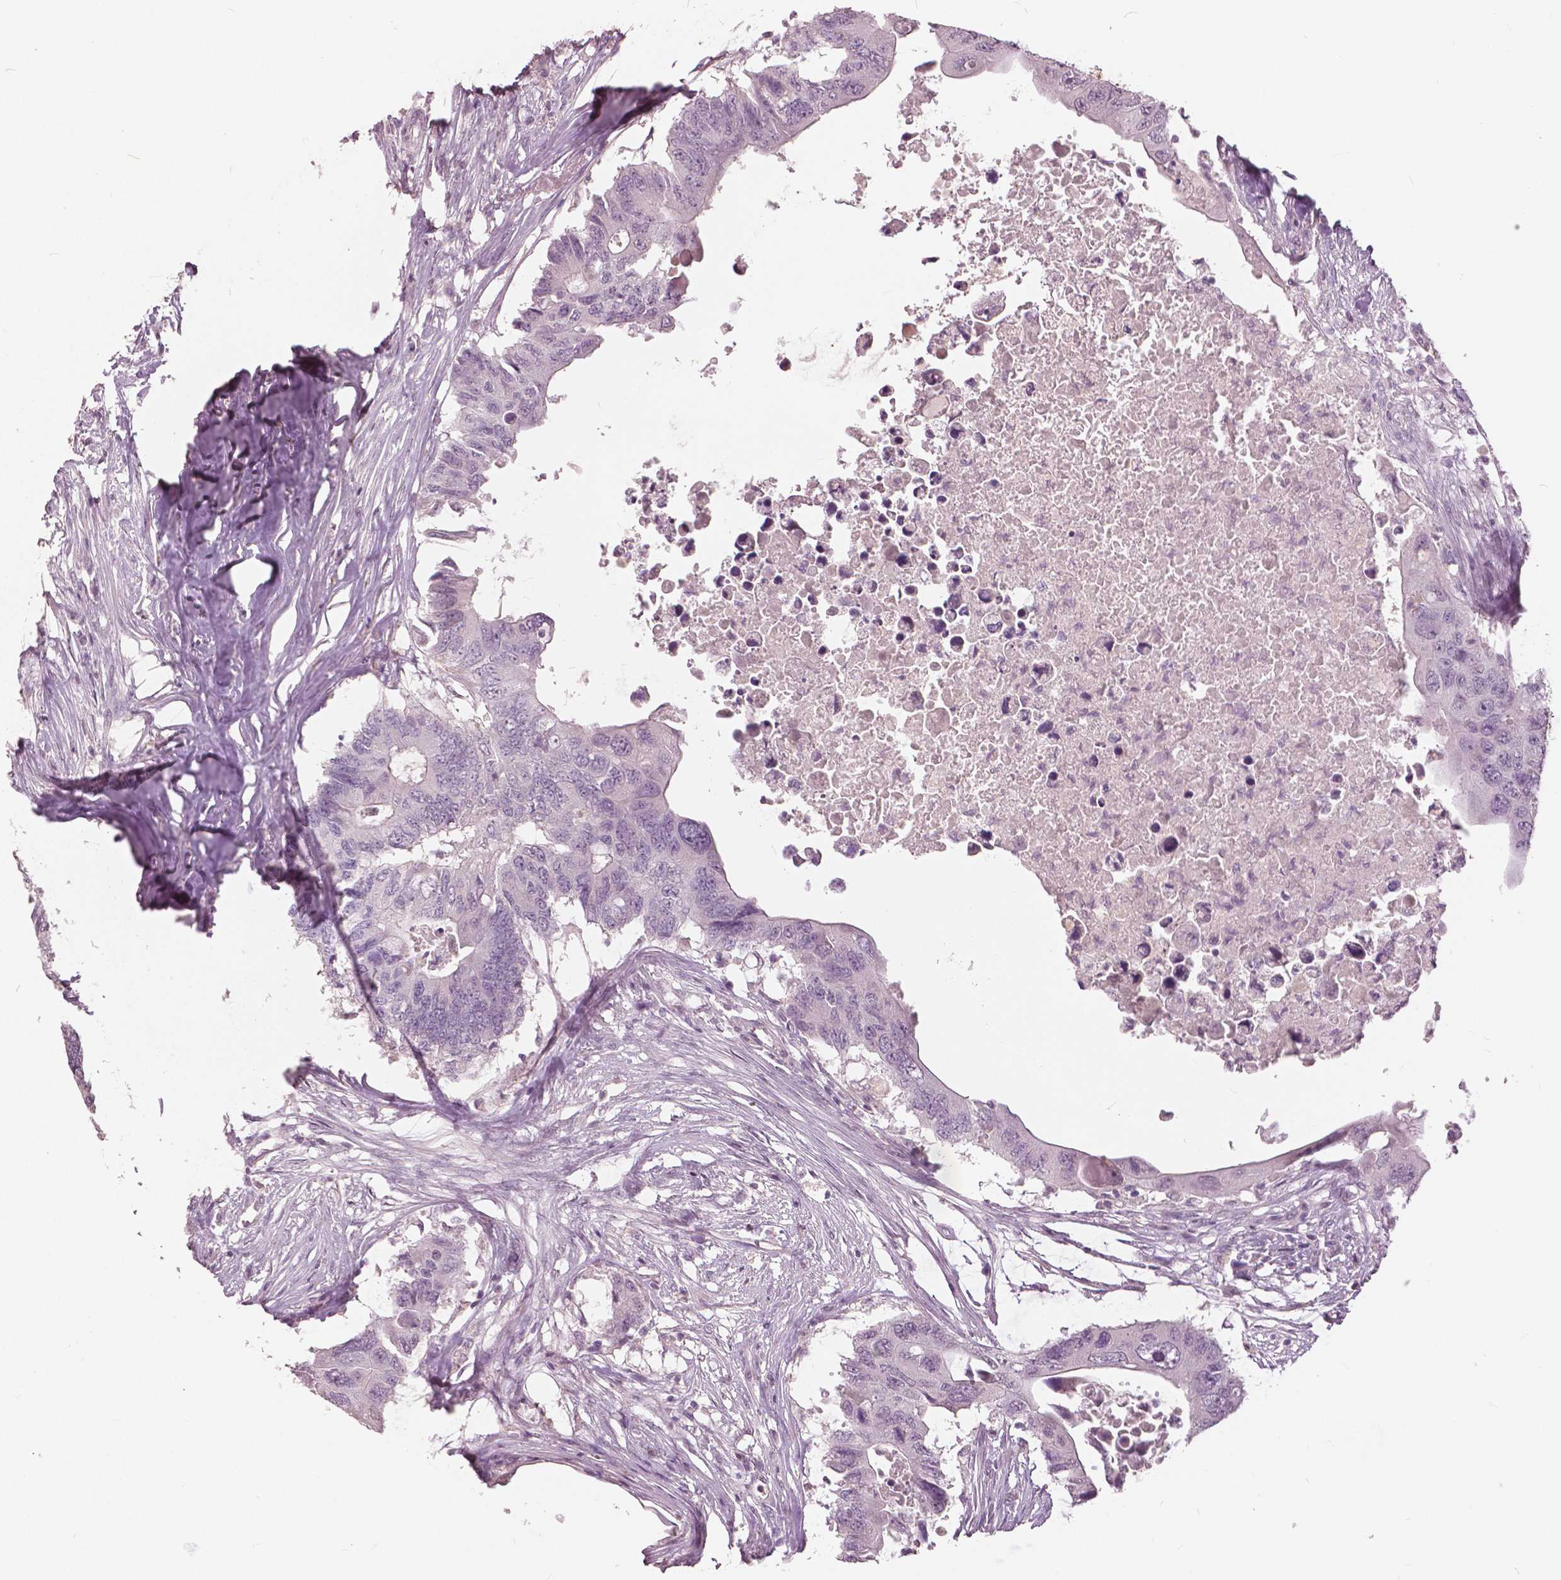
{"staining": {"intensity": "negative", "quantity": "none", "location": "none"}, "tissue": "colorectal cancer", "cell_type": "Tumor cells", "image_type": "cancer", "snomed": [{"axis": "morphology", "description": "Adenocarcinoma, NOS"}, {"axis": "topography", "description": "Colon"}], "caption": "IHC histopathology image of neoplastic tissue: human colorectal adenocarcinoma stained with DAB displays no significant protein positivity in tumor cells.", "gene": "NANOG", "patient": {"sex": "male", "age": 71}}